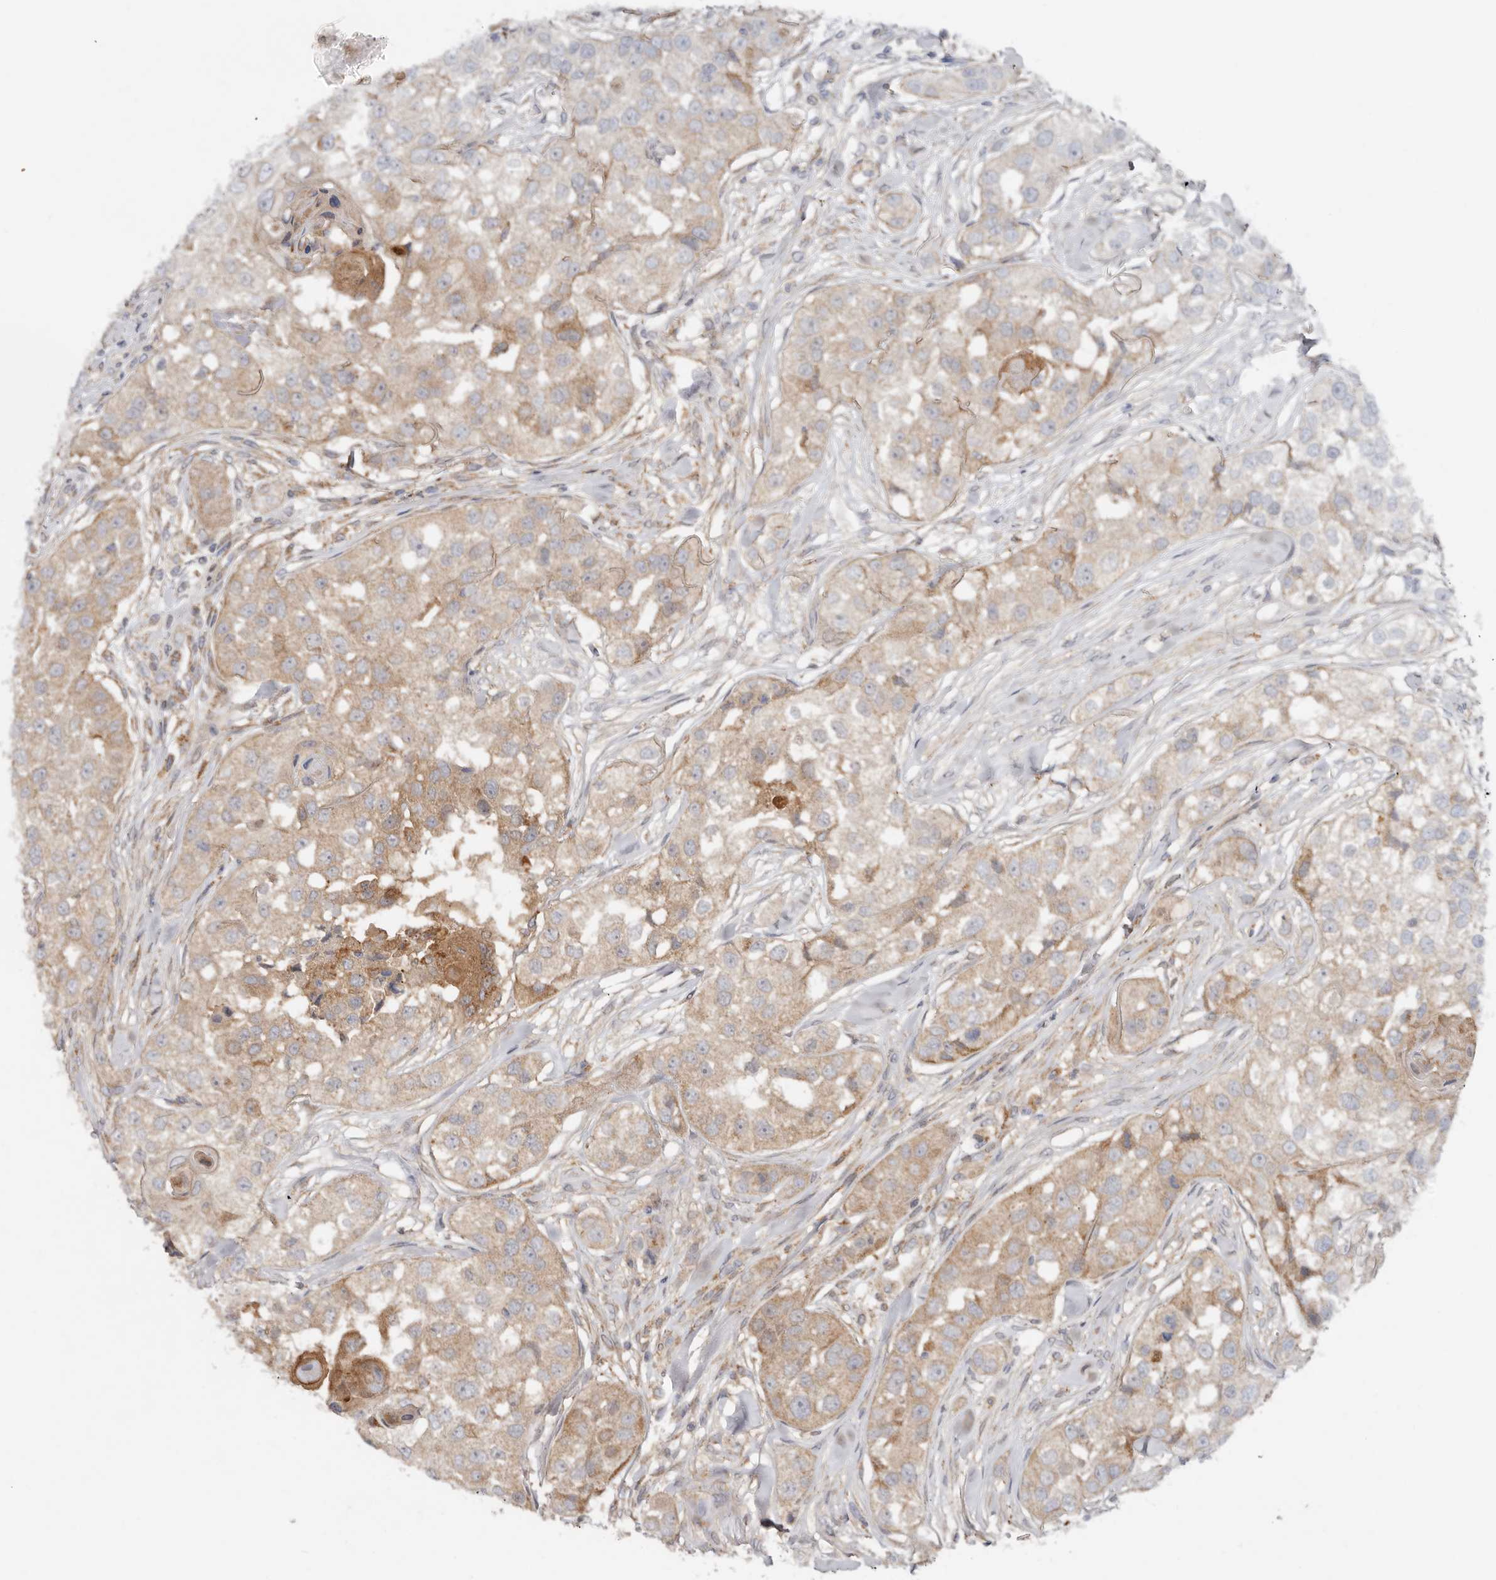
{"staining": {"intensity": "weak", "quantity": ">75%", "location": "cytoplasmic/membranous"}, "tissue": "head and neck cancer", "cell_type": "Tumor cells", "image_type": "cancer", "snomed": [{"axis": "morphology", "description": "Normal tissue, NOS"}, {"axis": "morphology", "description": "Squamous cell carcinoma, NOS"}, {"axis": "topography", "description": "Skeletal muscle"}, {"axis": "topography", "description": "Head-Neck"}], "caption": "Head and neck cancer stained with a protein marker reveals weak staining in tumor cells.", "gene": "GOT1L1", "patient": {"sex": "male", "age": 51}}